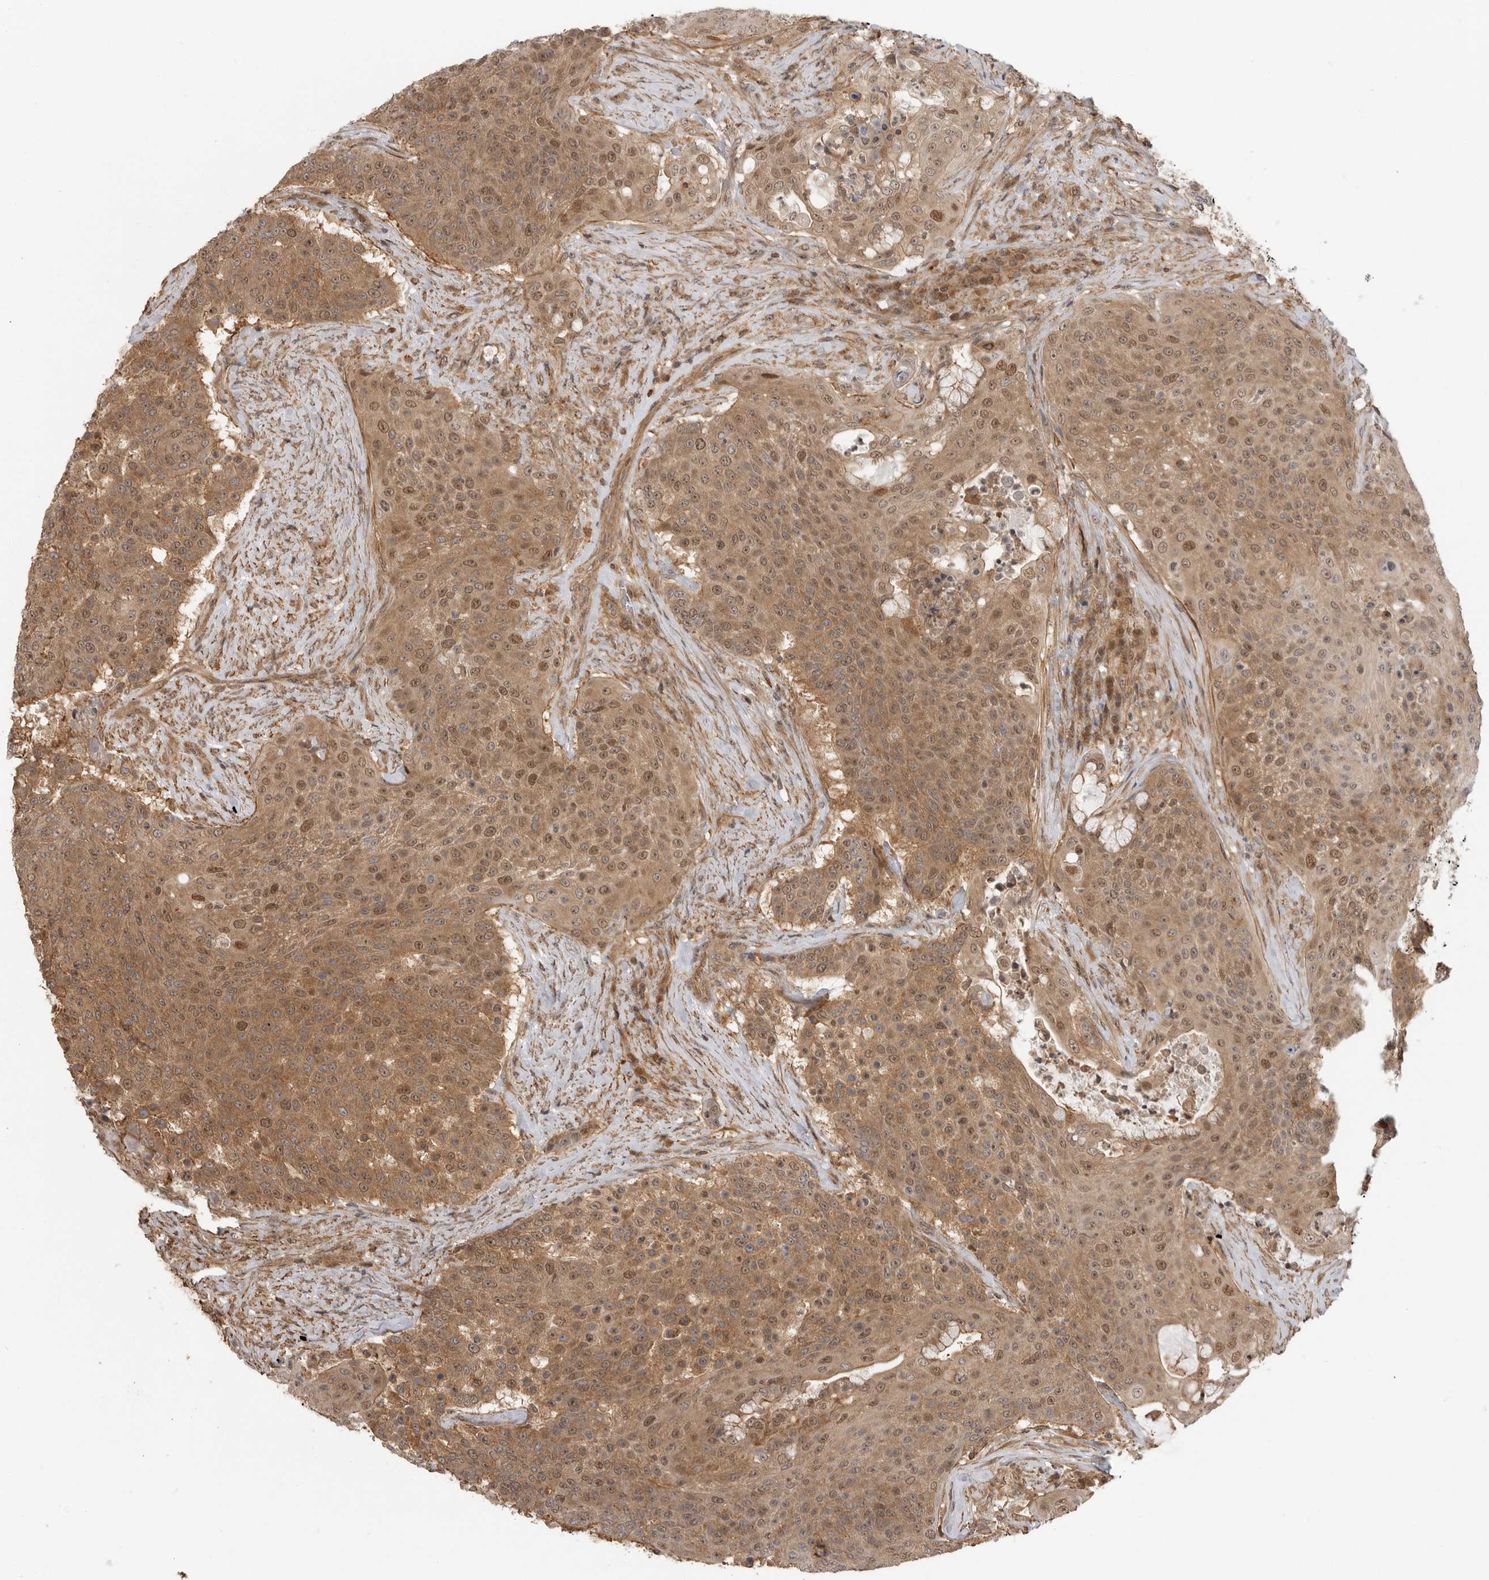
{"staining": {"intensity": "moderate", "quantity": ">75%", "location": "cytoplasmic/membranous,nuclear"}, "tissue": "urothelial cancer", "cell_type": "Tumor cells", "image_type": "cancer", "snomed": [{"axis": "morphology", "description": "Urothelial carcinoma, High grade"}, {"axis": "topography", "description": "Urinary bladder"}], "caption": "This histopathology image shows IHC staining of urothelial cancer, with medium moderate cytoplasmic/membranous and nuclear expression in approximately >75% of tumor cells.", "gene": "ERN1", "patient": {"sex": "female", "age": 63}}